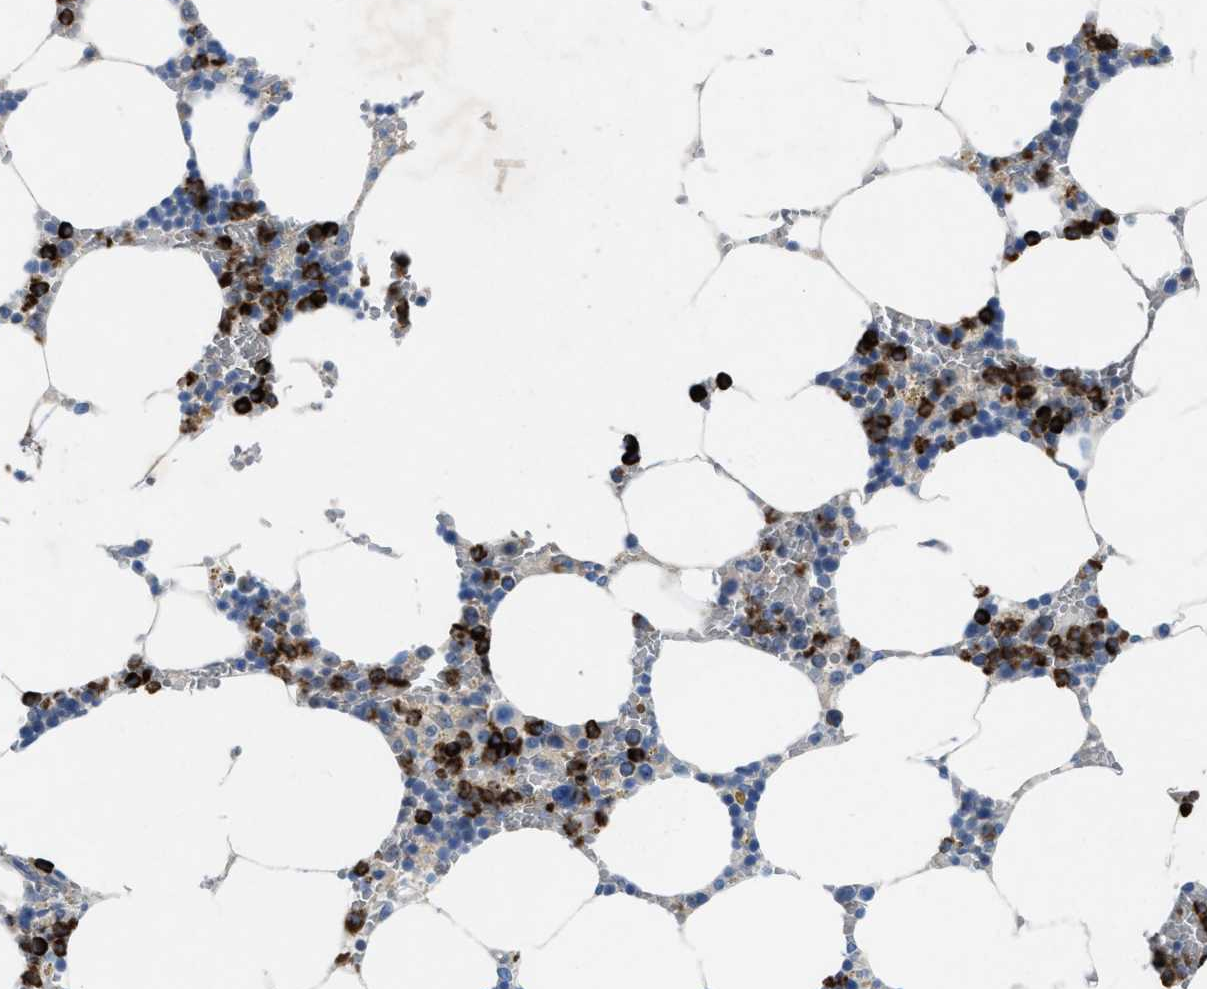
{"staining": {"intensity": "strong", "quantity": "25%-75%", "location": "cytoplasmic/membranous"}, "tissue": "bone marrow", "cell_type": "Hematopoietic cells", "image_type": "normal", "snomed": [{"axis": "morphology", "description": "Normal tissue, NOS"}, {"axis": "topography", "description": "Bone marrow"}], "caption": "This image reveals IHC staining of benign human bone marrow, with high strong cytoplasmic/membranous expression in about 25%-75% of hematopoietic cells.", "gene": "CKLF", "patient": {"sex": "male", "age": 70}}